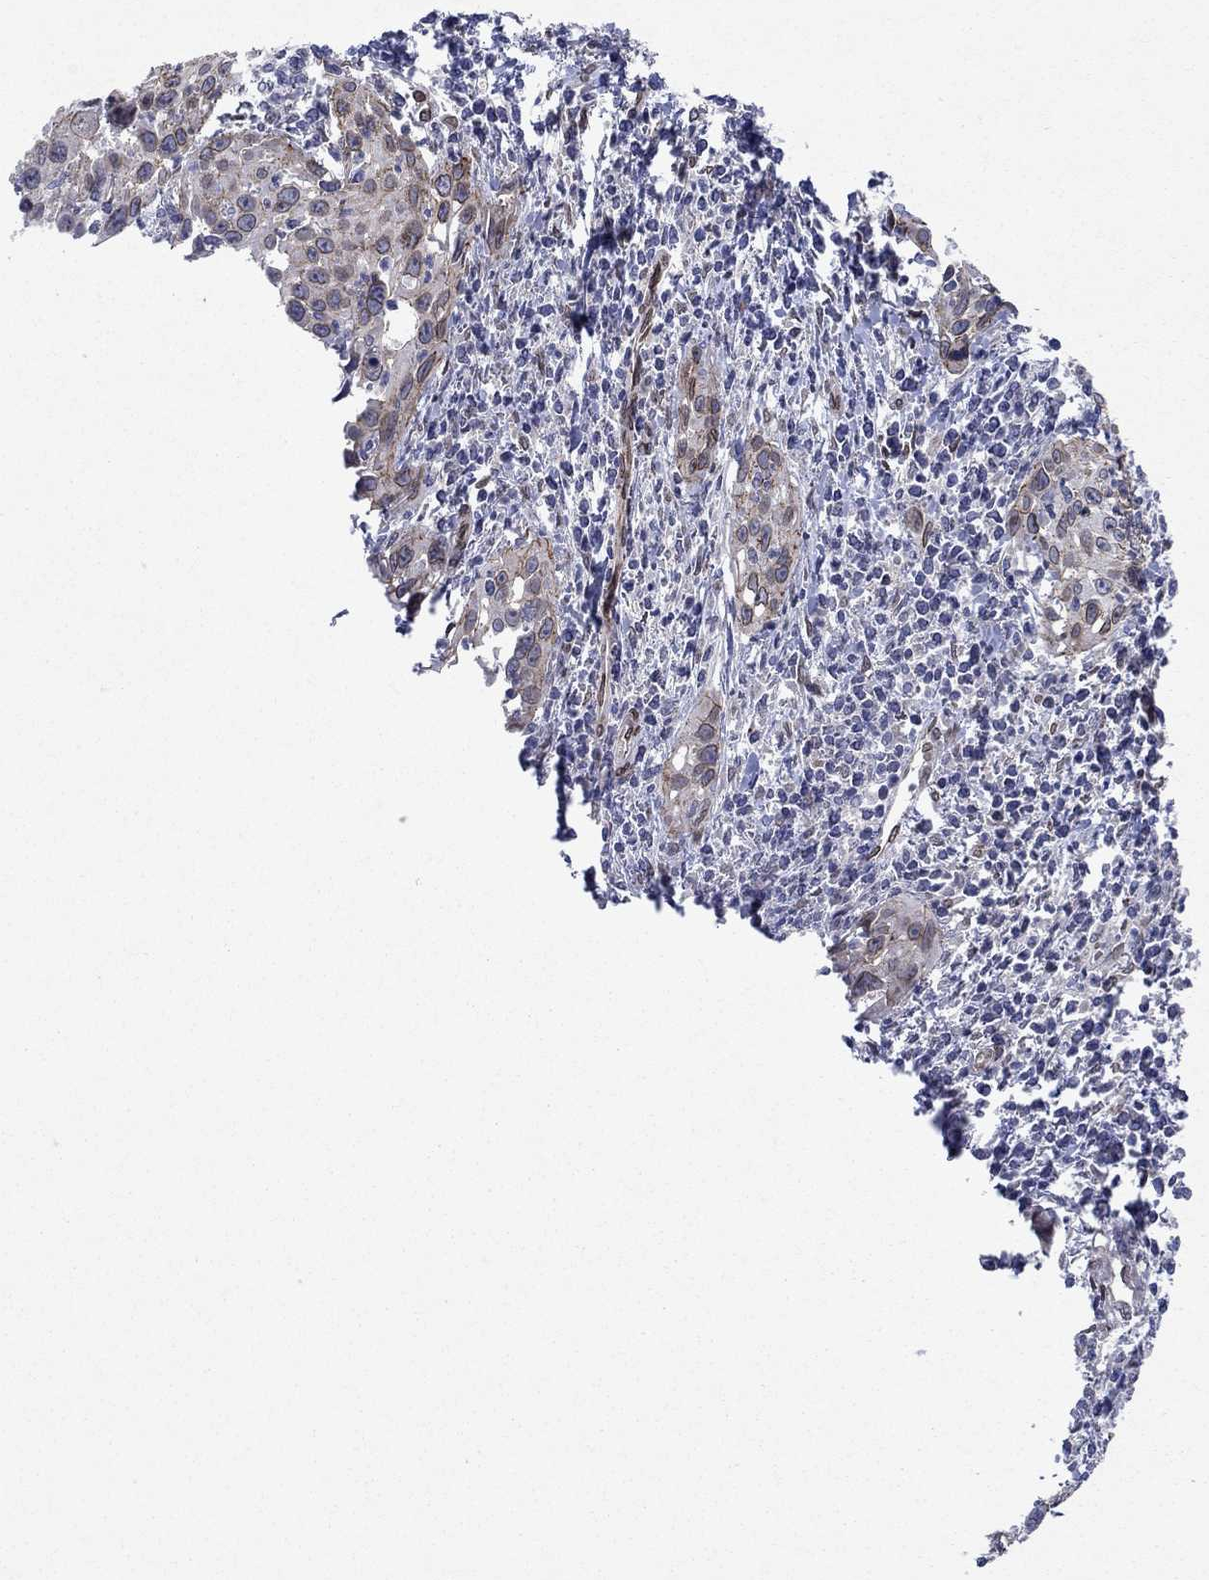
{"staining": {"intensity": "moderate", "quantity": "<25%", "location": "cytoplasmic/membranous"}, "tissue": "cervical cancer", "cell_type": "Tumor cells", "image_type": "cancer", "snomed": [{"axis": "morphology", "description": "Squamous cell carcinoma, NOS"}, {"axis": "topography", "description": "Cervix"}], "caption": "Immunohistochemistry staining of squamous cell carcinoma (cervical), which reveals low levels of moderate cytoplasmic/membranous positivity in approximately <25% of tumor cells indicating moderate cytoplasmic/membranous protein expression. The staining was performed using DAB (3,3'-diaminobenzidine) (brown) for protein detection and nuclei were counterstained in hematoxylin (blue).", "gene": "EMC9", "patient": {"sex": "female", "age": 26}}